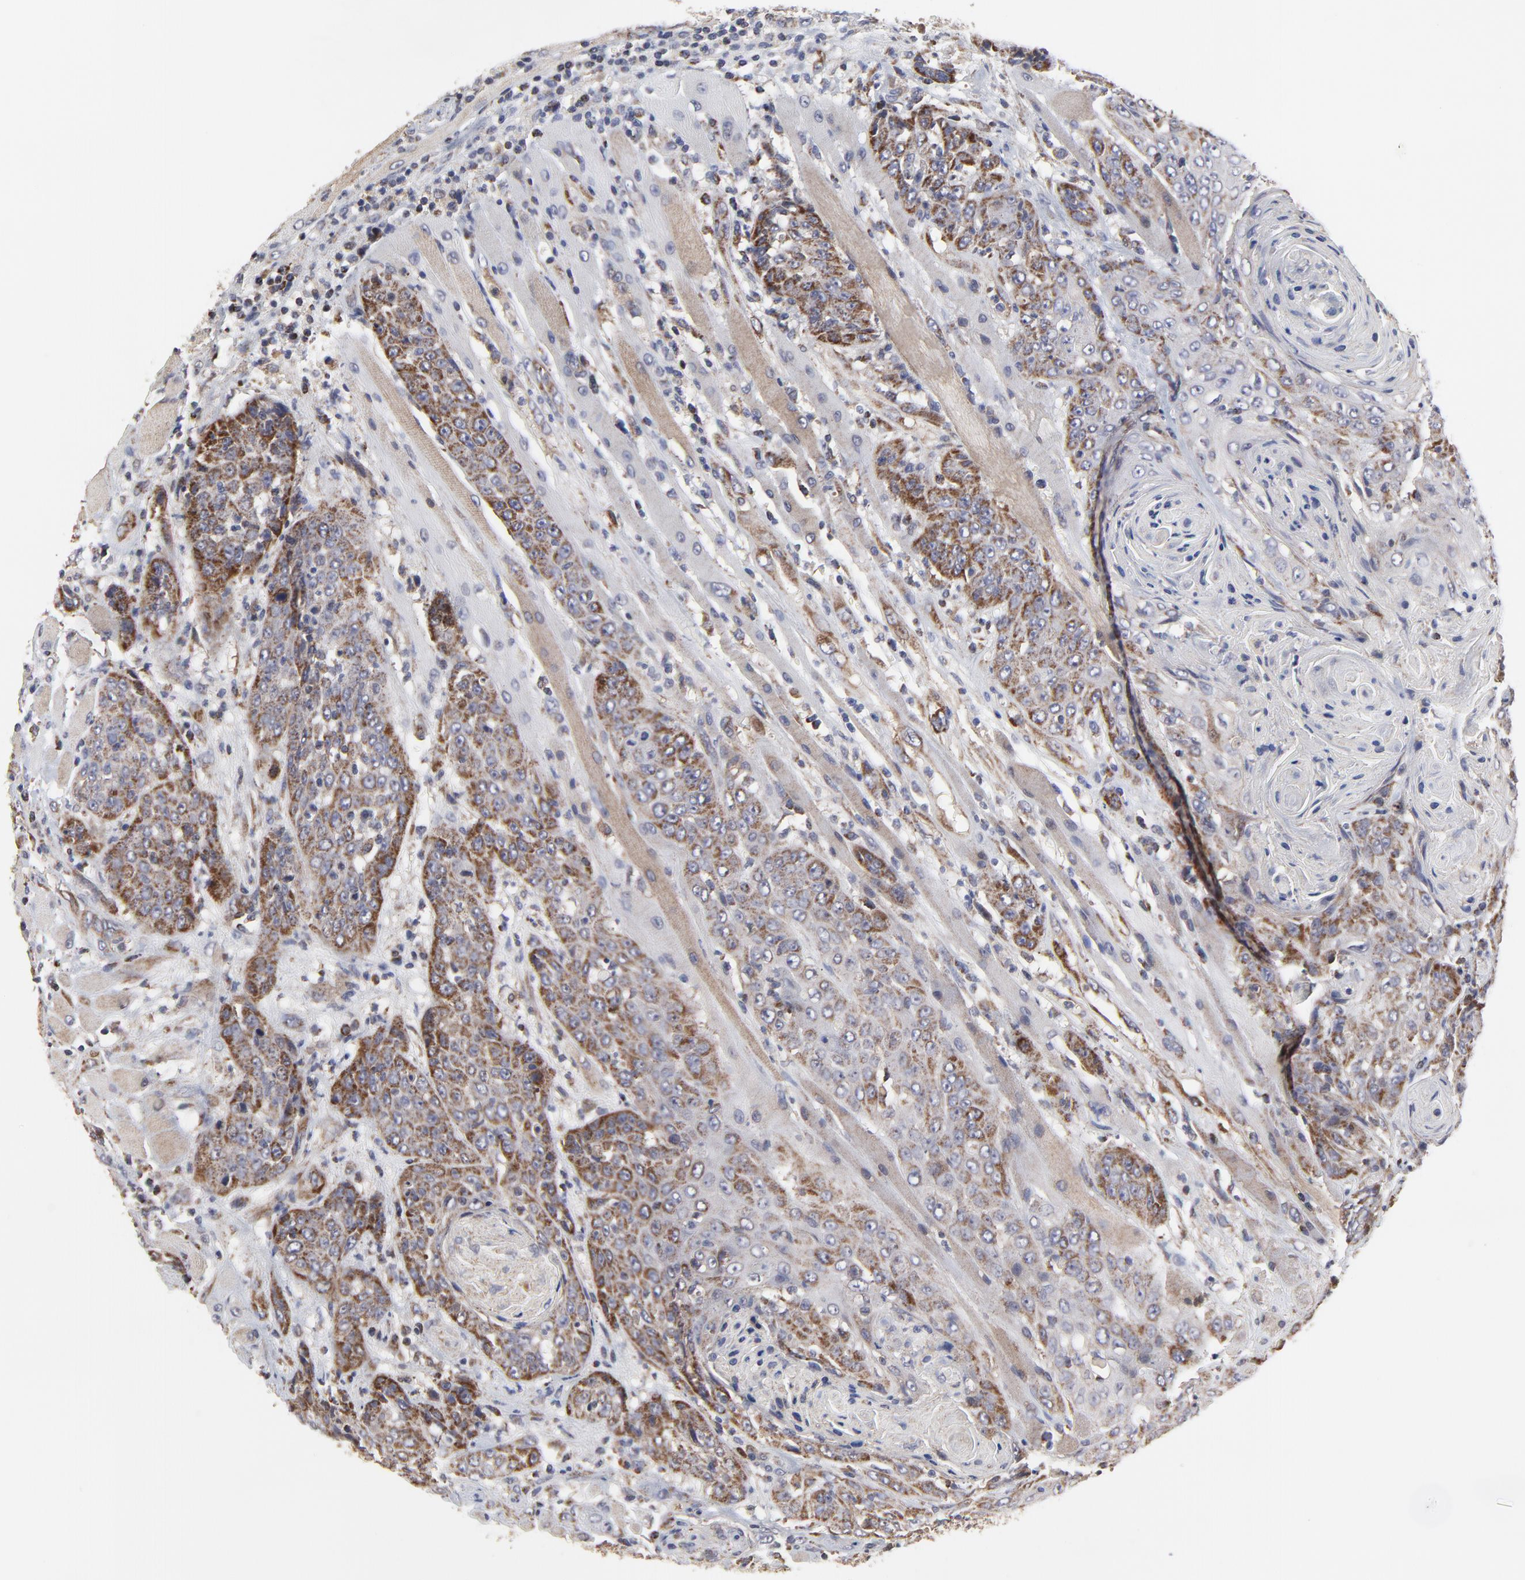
{"staining": {"intensity": "moderate", "quantity": "25%-75%", "location": "cytoplasmic/membranous"}, "tissue": "head and neck cancer", "cell_type": "Tumor cells", "image_type": "cancer", "snomed": [{"axis": "morphology", "description": "Squamous cell carcinoma, NOS"}, {"axis": "topography", "description": "Head-Neck"}], "caption": "Immunohistochemistry (IHC) histopathology image of human squamous cell carcinoma (head and neck) stained for a protein (brown), which demonstrates medium levels of moderate cytoplasmic/membranous expression in about 25%-75% of tumor cells.", "gene": "ZNF550", "patient": {"sex": "female", "age": 84}}